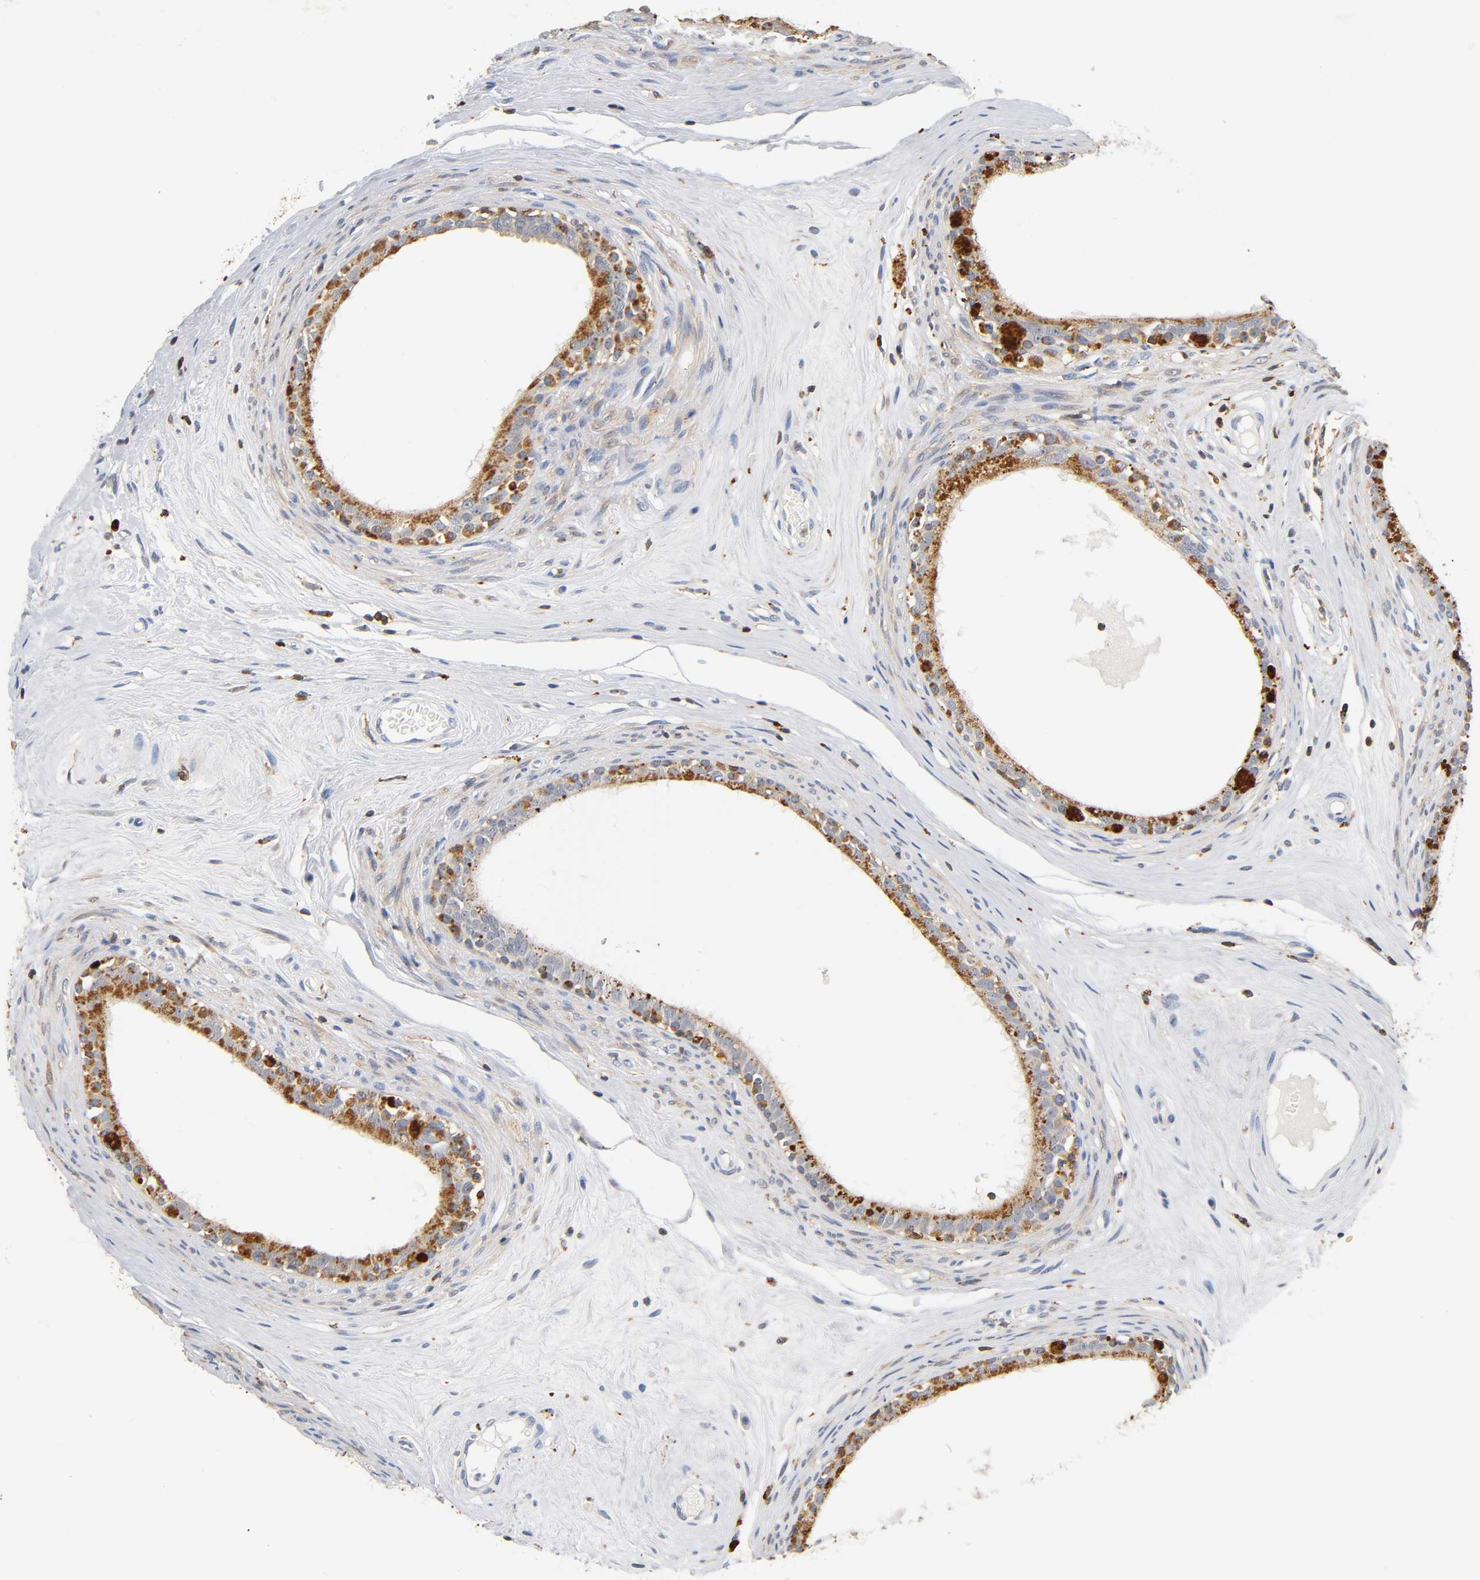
{"staining": {"intensity": "moderate", "quantity": ">75%", "location": "cytoplasmic/membranous"}, "tissue": "epididymis", "cell_type": "Glandular cells", "image_type": "normal", "snomed": [{"axis": "morphology", "description": "Normal tissue, NOS"}, {"axis": "morphology", "description": "Inflammation, NOS"}, {"axis": "topography", "description": "Epididymis"}], "caption": "Immunohistochemistry (IHC) (DAB) staining of normal human epididymis reveals moderate cytoplasmic/membranous protein expression in about >75% of glandular cells.", "gene": "UCKL1", "patient": {"sex": "male", "age": 84}}